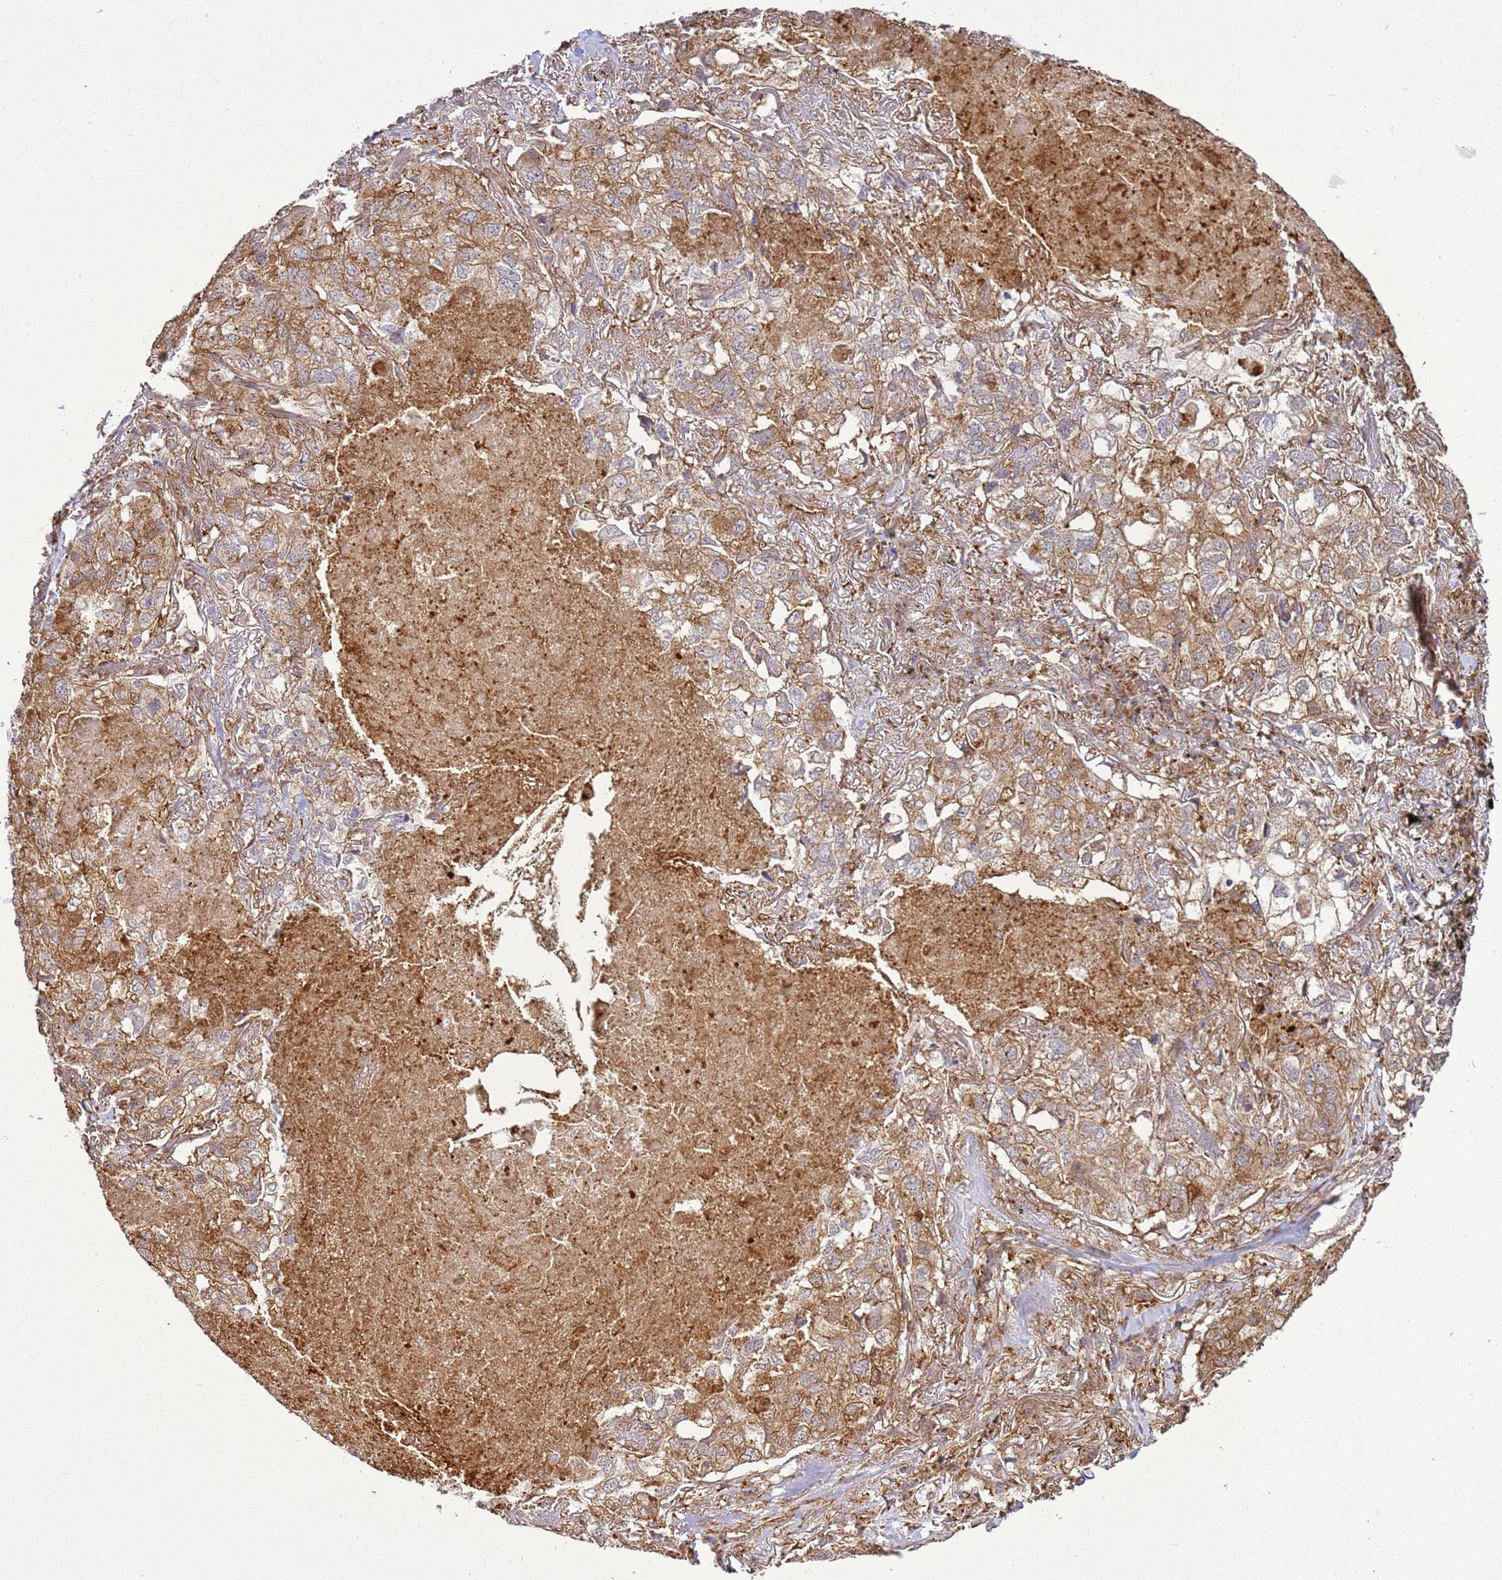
{"staining": {"intensity": "moderate", "quantity": ">75%", "location": "cytoplasmic/membranous"}, "tissue": "lung cancer", "cell_type": "Tumor cells", "image_type": "cancer", "snomed": [{"axis": "morphology", "description": "Adenocarcinoma, NOS"}, {"axis": "topography", "description": "Lung"}], "caption": "High-magnification brightfield microscopy of lung adenocarcinoma stained with DAB (brown) and counterstained with hematoxylin (blue). tumor cells exhibit moderate cytoplasmic/membranous positivity is appreciated in about>75% of cells. (Stains: DAB in brown, nuclei in blue, Microscopy: brightfield microscopy at high magnification).", "gene": "GABRE", "patient": {"sex": "male", "age": 65}}